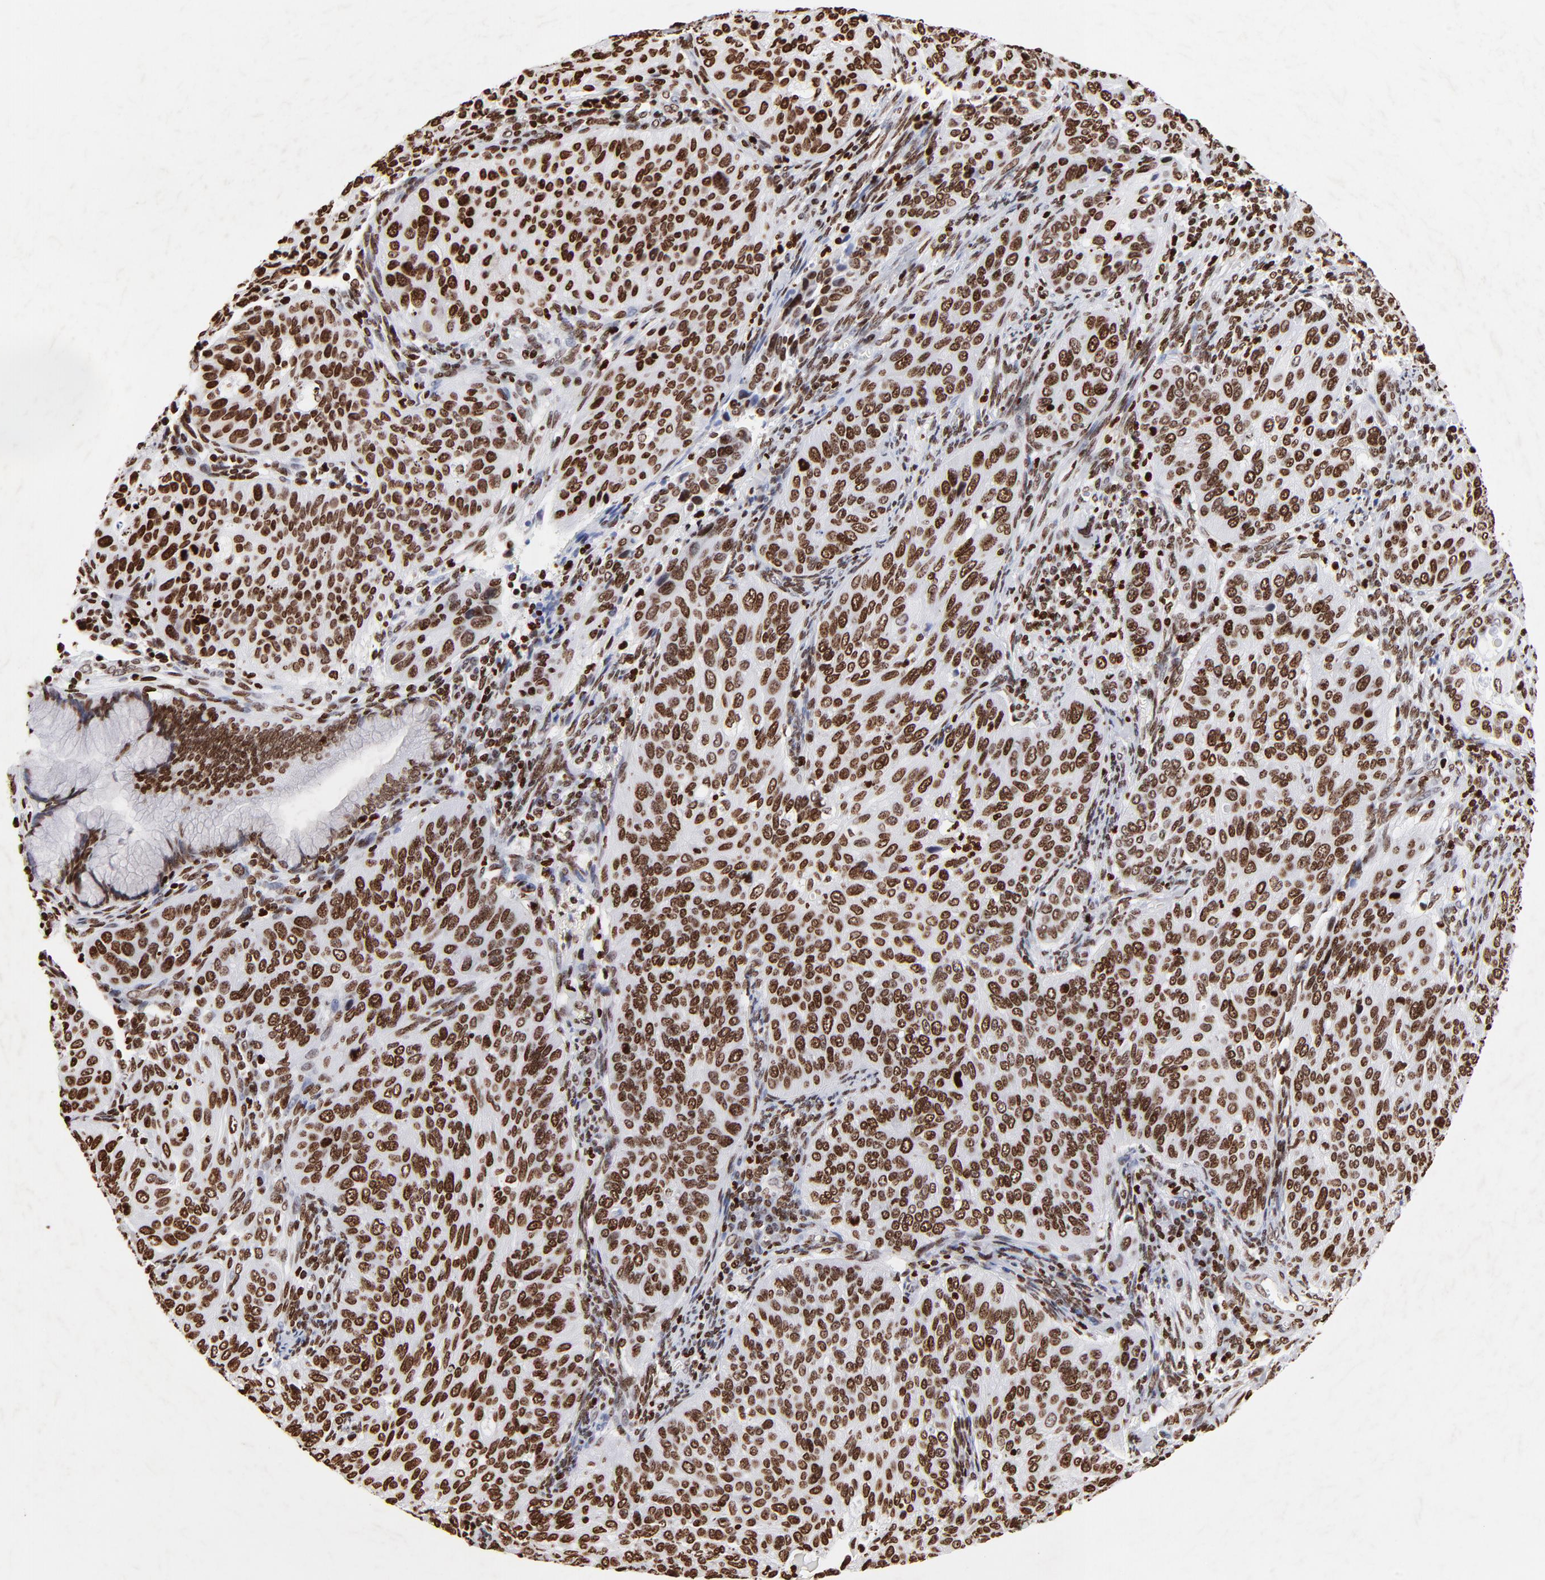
{"staining": {"intensity": "strong", "quantity": ">75%", "location": "nuclear"}, "tissue": "cervical cancer", "cell_type": "Tumor cells", "image_type": "cancer", "snomed": [{"axis": "morphology", "description": "Squamous cell carcinoma, NOS"}, {"axis": "topography", "description": "Cervix"}], "caption": "Brown immunohistochemical staining in human squamous cell carcinoma (cervical) shows strong nuclear staining in about >75% of tumor cells.", "gene": "FBH1", "patient": {"sex": "female", "age": 57}}